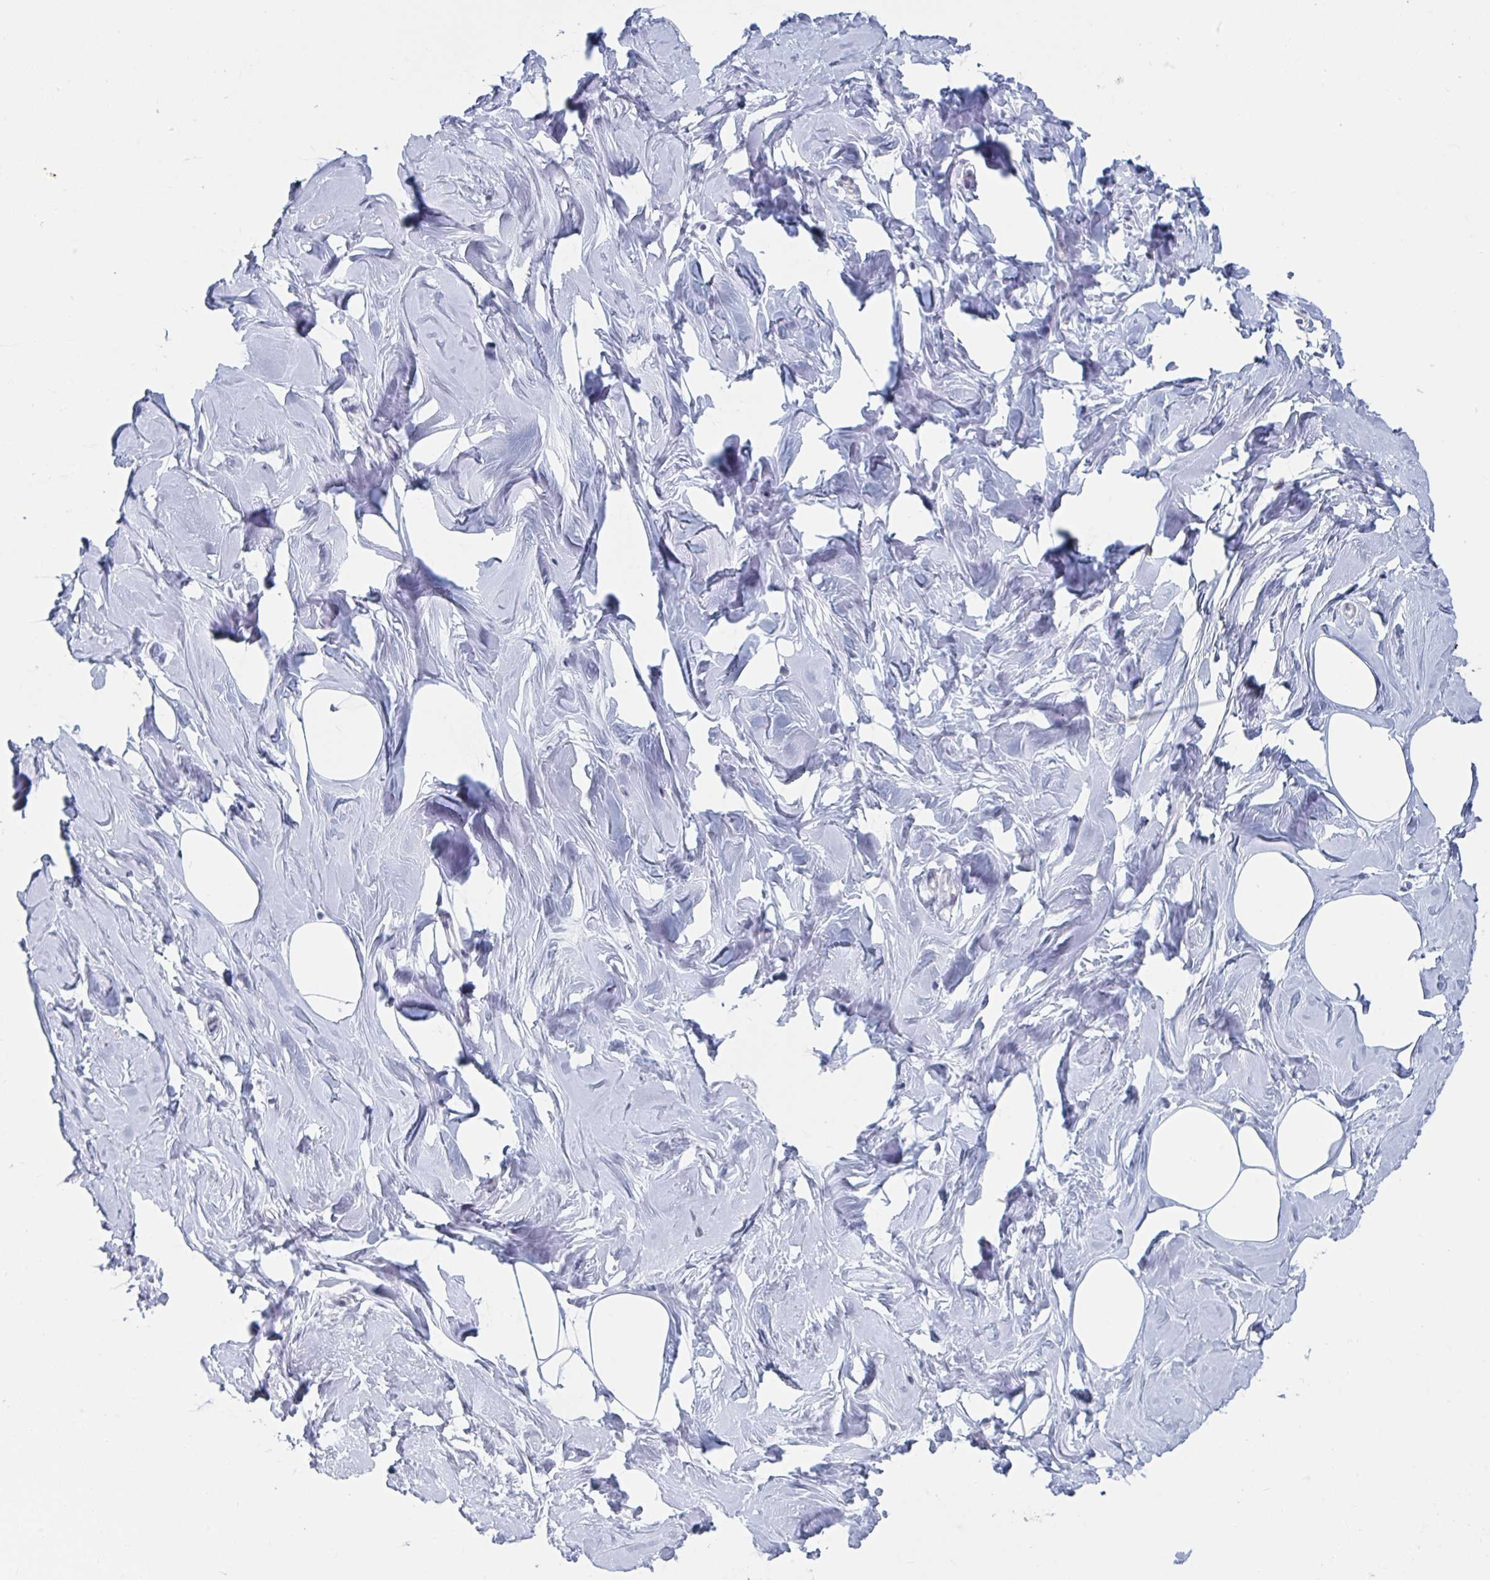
{"staining": {"intensity": "negative", "quantity": "none", "location": "none"}, "tissue": "breast", "cell_type": "Adipocytes", "image_type": "normal", "snomed": [{"axis": "morphology", "description": "Normal tissue, NOS"}, {"axis": "topography", "description": "Breast"}], "caption": "Protein analysis of unremarkable breast demonstrates no significant staining in adipocytes.", "gene": "FOXA1", "patient": {"sex": "female", "age": 27}}